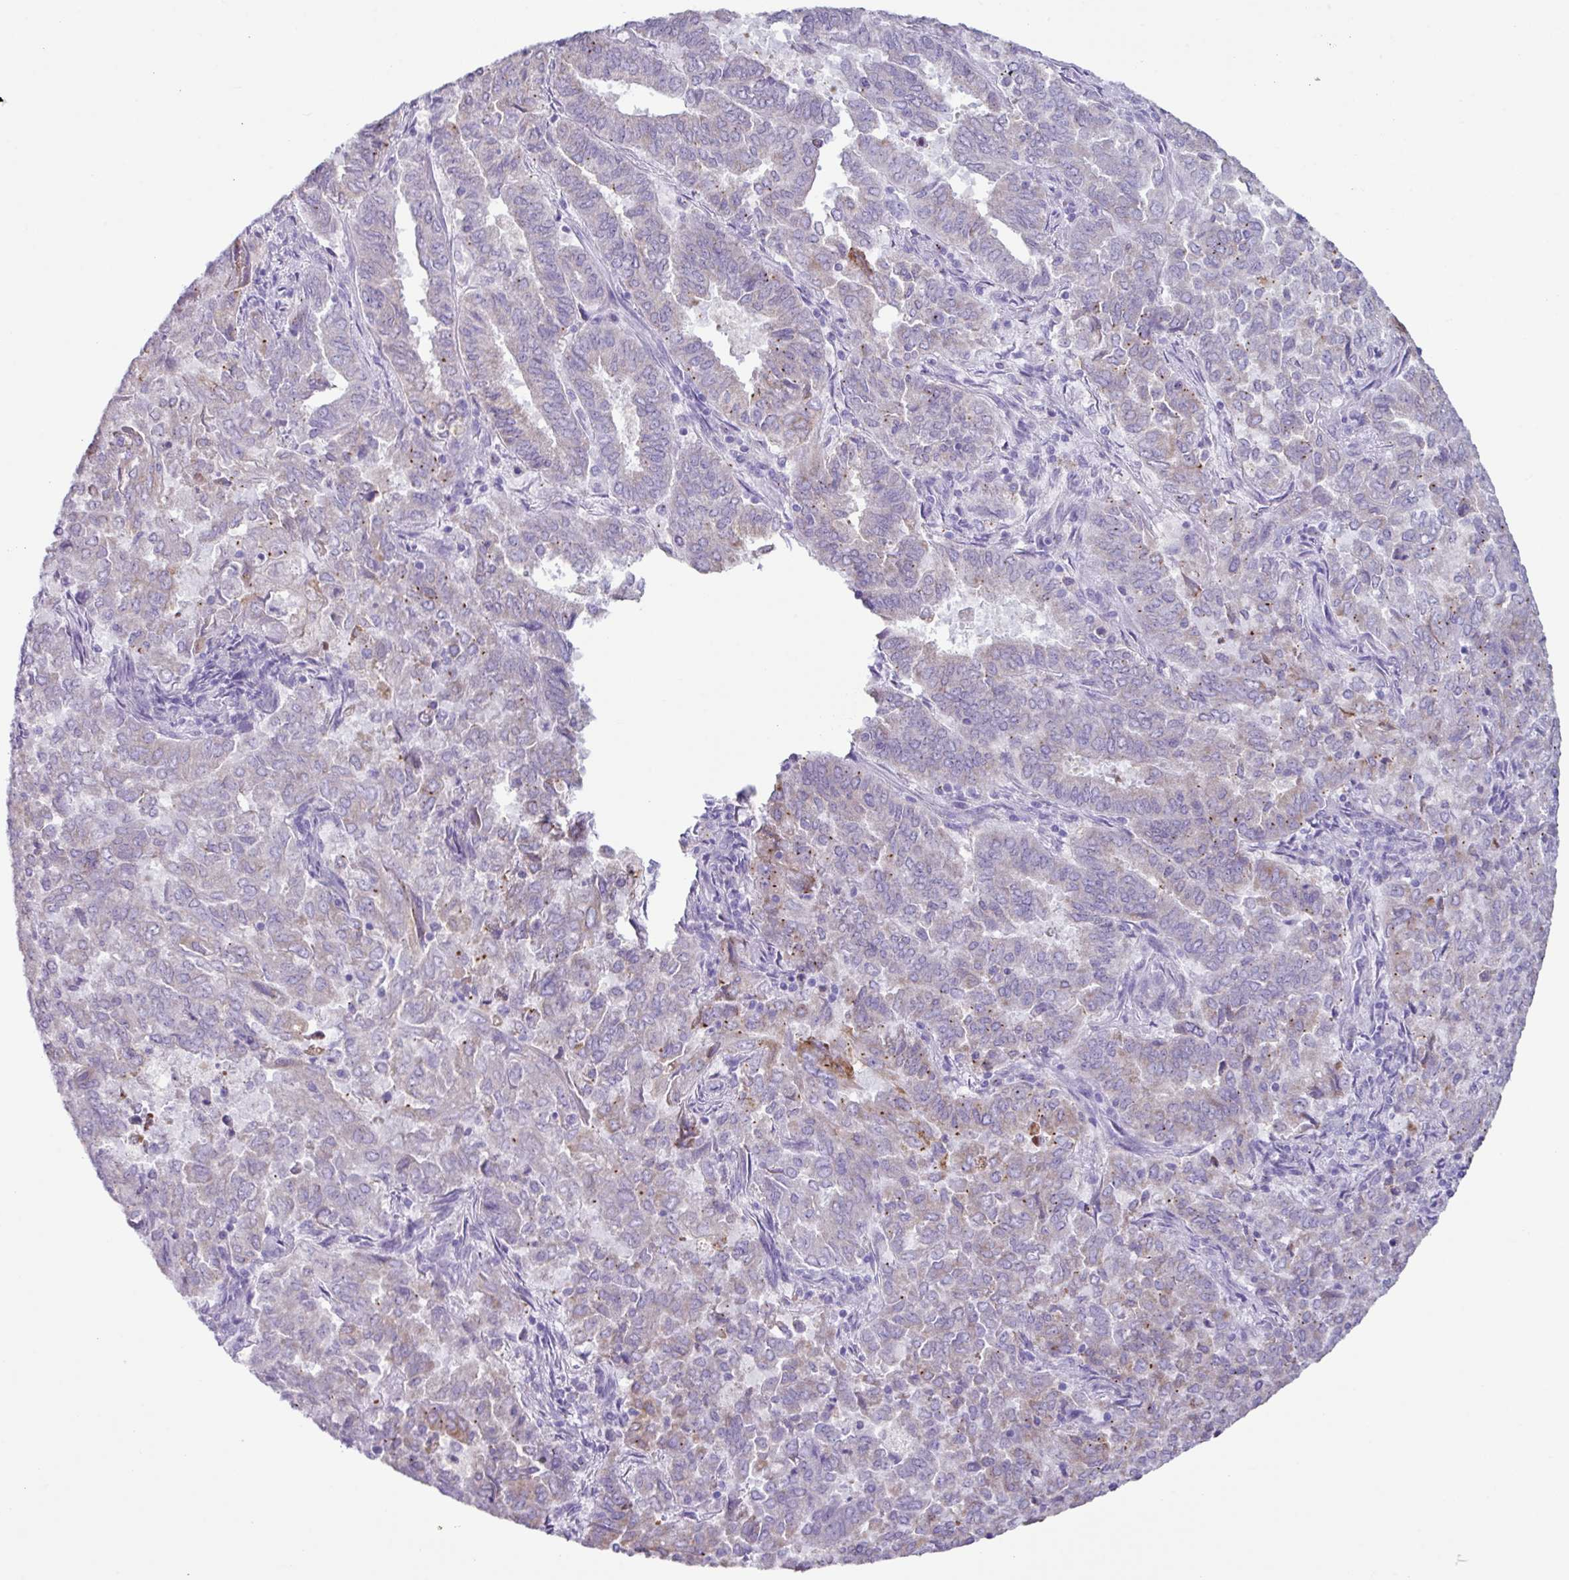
{"staining": {"intensity": "moderate", "quantity": "<25%", "location": "cytoplasmic/membranous"}, "tissue": "endometrial cancer", "cell_type": "Tumor cells", "image_type": "cancer", "snomed": [{"axis": "morphology", "description": "Adenocarcinoma, NOS"}, {"axis": "topography", "description": "Endometrium"}], "caption": "Immunohistochemistry (IHC) micrograph of human adenocarcinoma (endometrial) stained for a protein (brown), which shows low levels of moderate cytoplasmic/membranous positivity in approximately <25% of tumor cells.", "gene": "RGS21", "patient": {"sex": "female", "age": 72}}